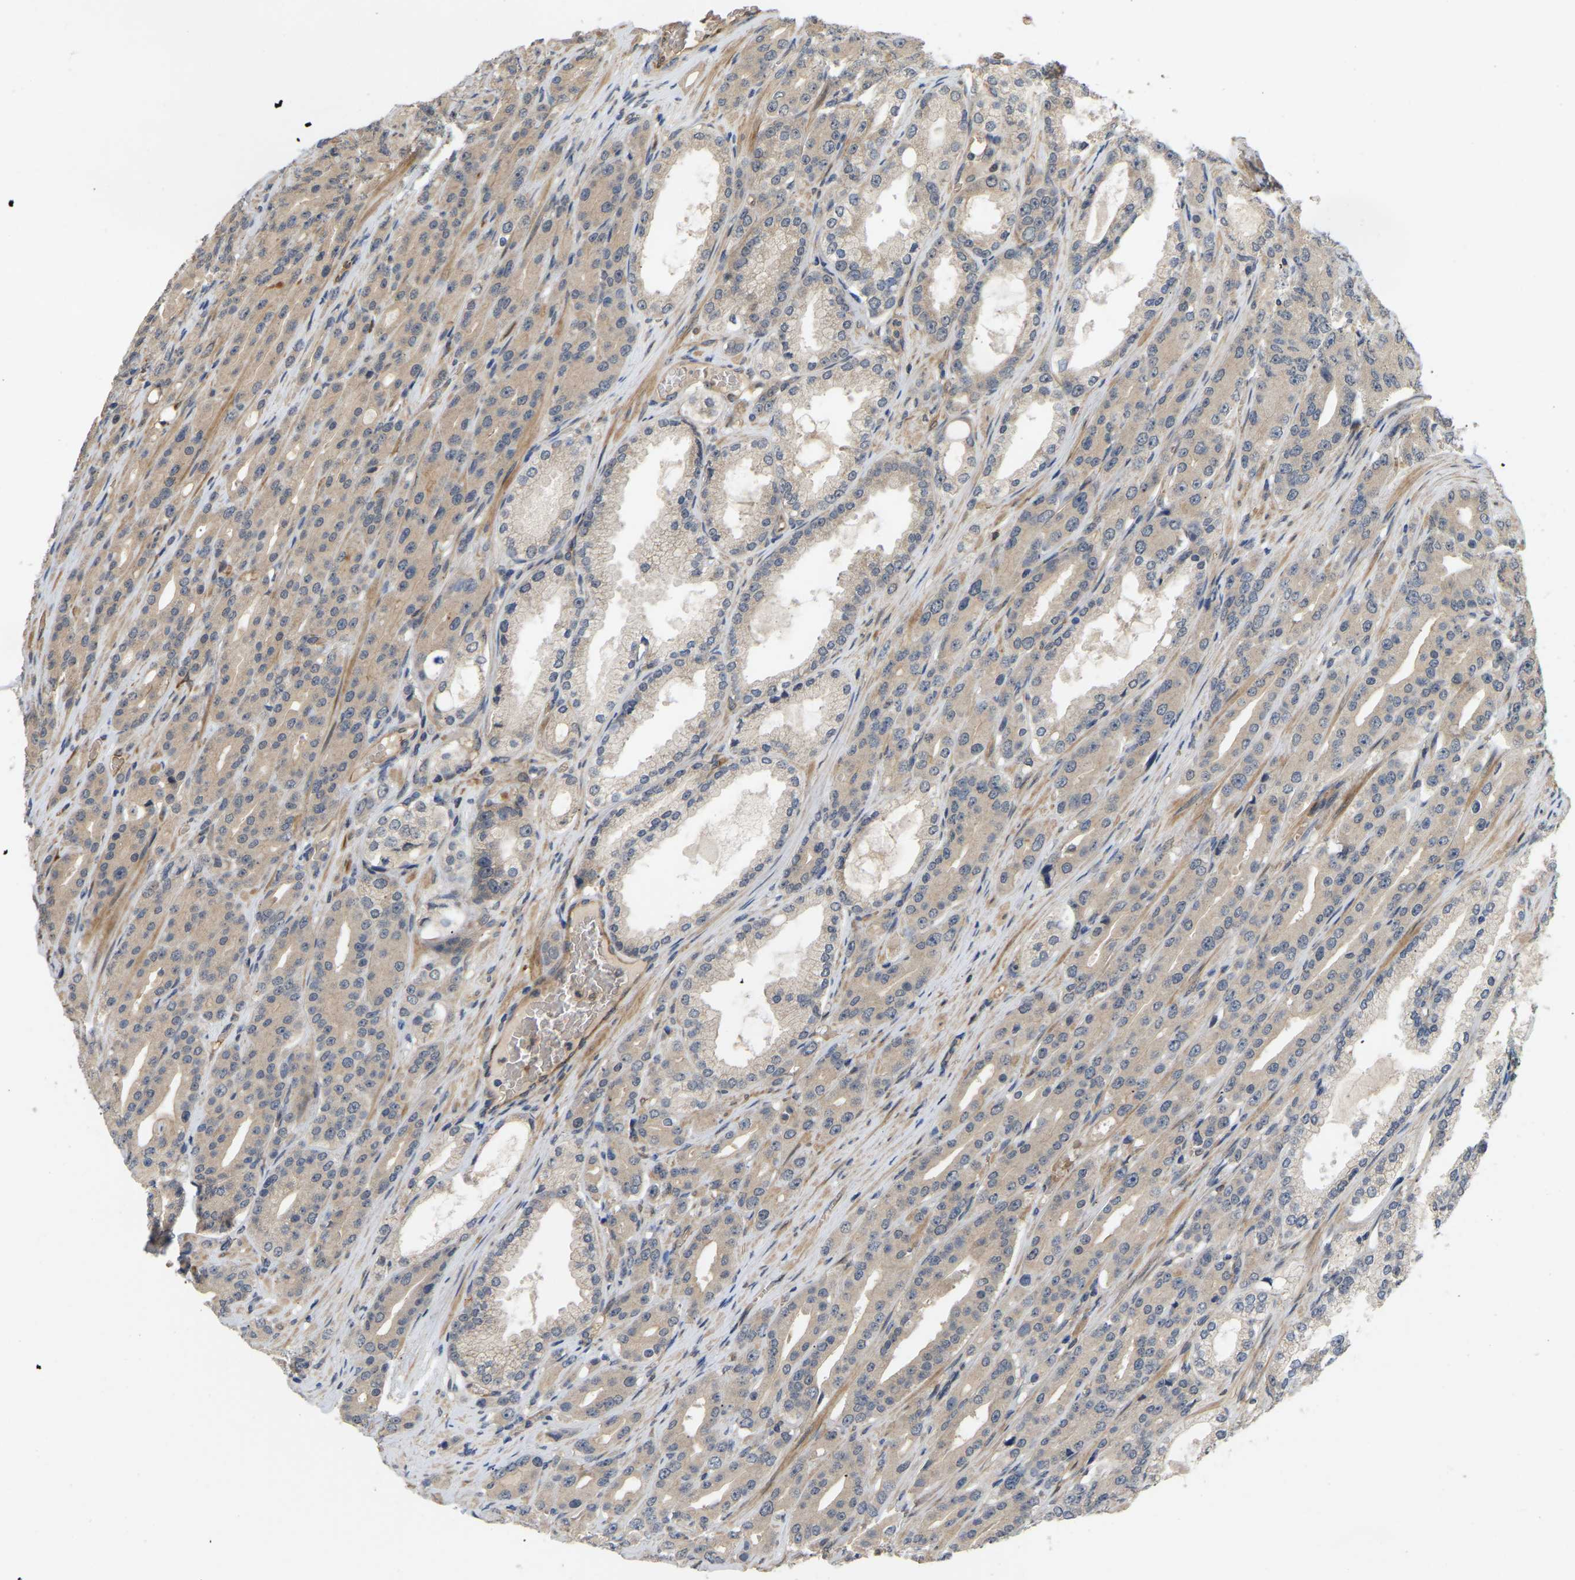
{"staining": {"intensity": "weak", "quantity": ">75%", "location": "cytoplasmic/membranous"}, "tissue": "prostate cancer", "cell_type": "Tumor cells", "image_type": "cancer", "snomed": [{"axis": "morphology", "description": "Adenocarcinoma, High grade"}, {"axis": "topography", "description": "Prostate"}], "caption": "Immunohistochemistry of human adenocarcinoma (high-grade) (prostate) displays low levels of weak cytoplasmic/membranous positivity in approximately >75% of tumor cells. Nuclei are stained in blue.", "gene": "LIMK2", "patient": {"sex": "male", "age": 71}}